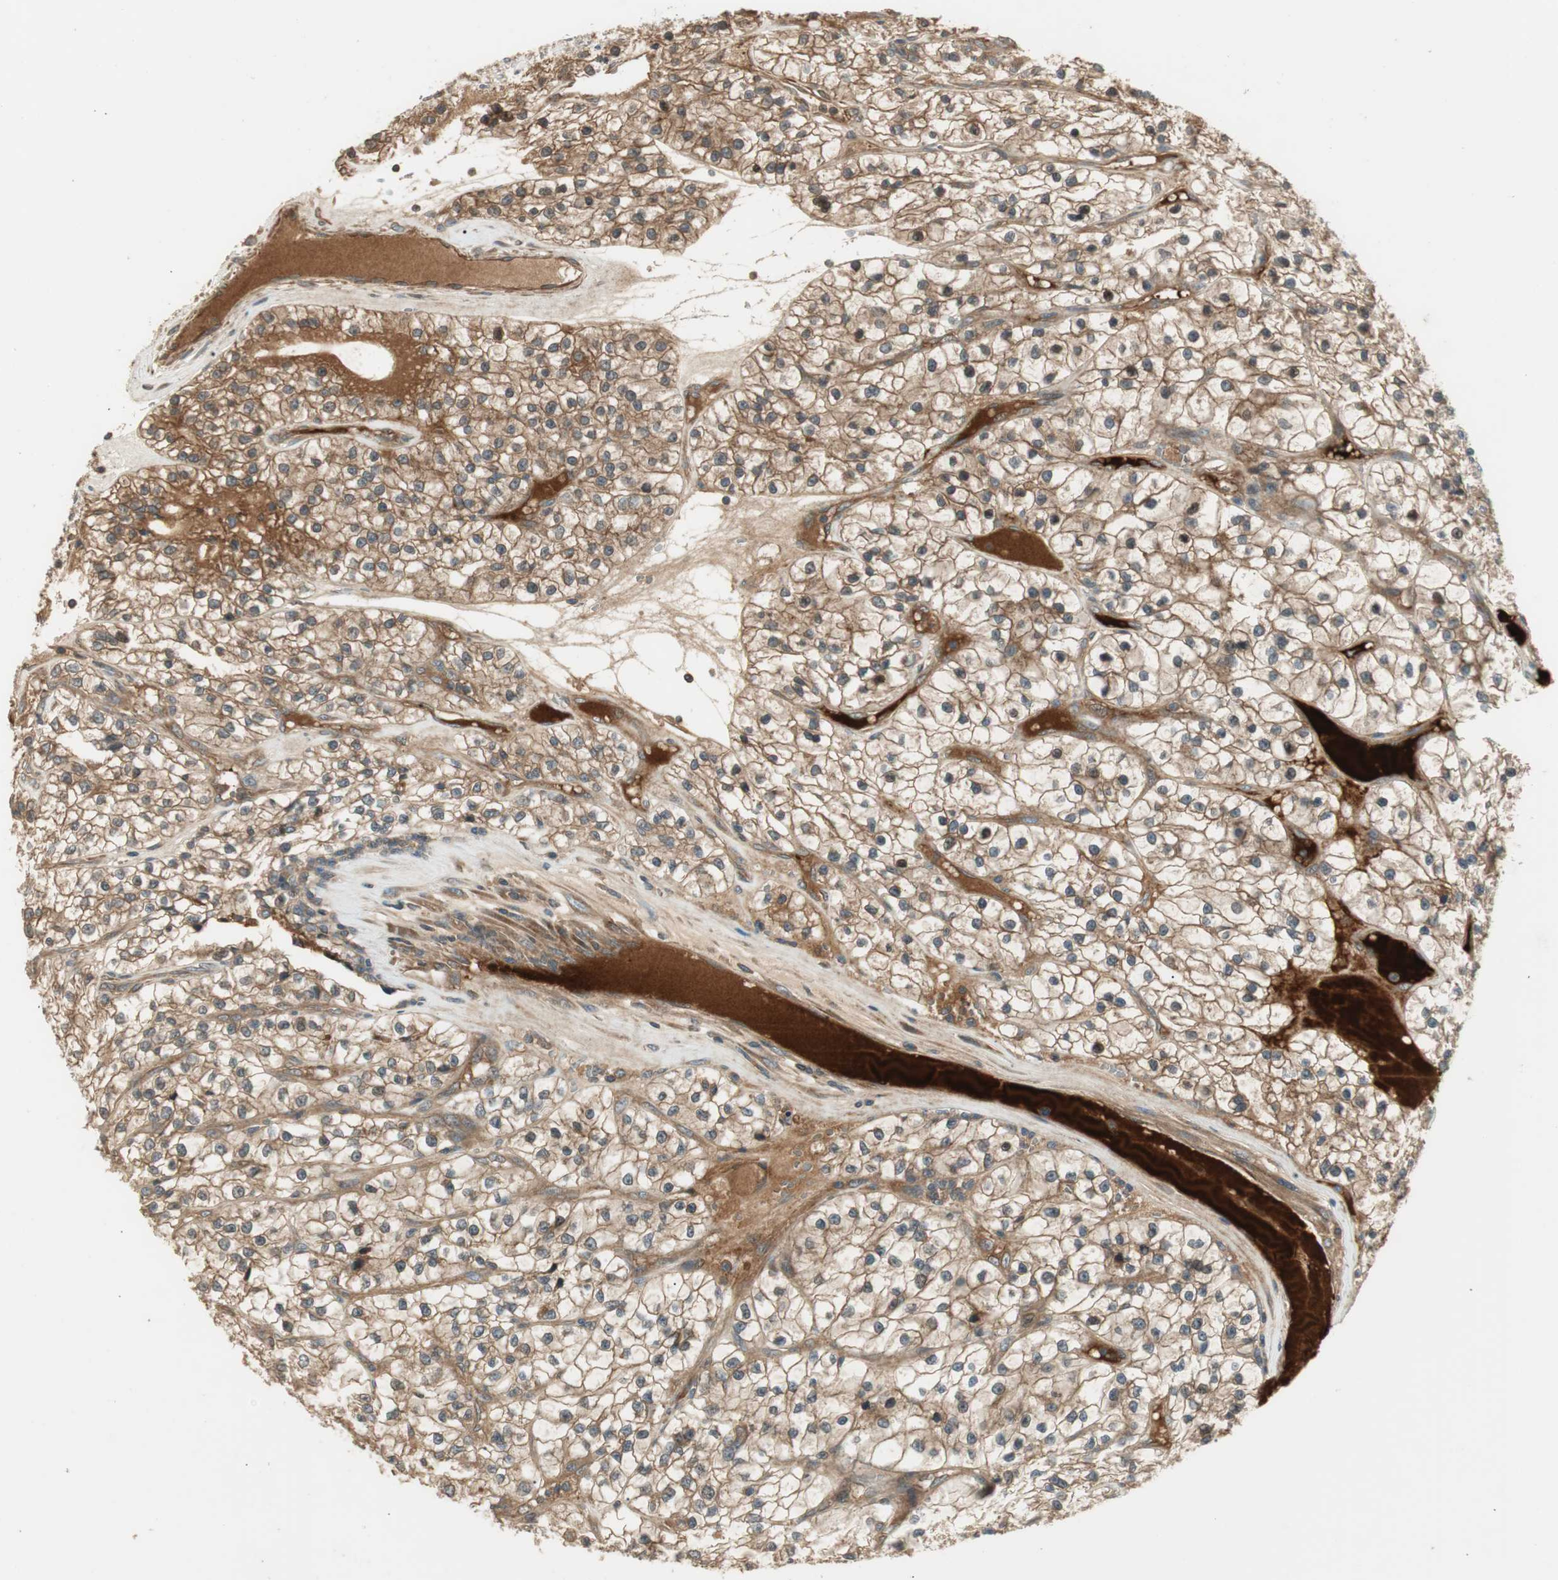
{"staining": {"intensity": "moderate", "quantity": ">75%", "location": "cytoplasmic/membranous"}, "tissue": "renal cancer", "cell_type": "Tumor cells", "image_type": "cancer", "snomed": [{"axis": "morphology", "description": "Adenocarcinoma, NOS"}, {"axis": "topography", "description": "Kidney"}], "caption": "IHC of human renal adenocarcinoma shows medium levels of moderate cytoplasmic/membranous positivity in about >75% of tumor cells.", "gene": "PFDN5", "patient": {"sex": "female", "age": 57}}